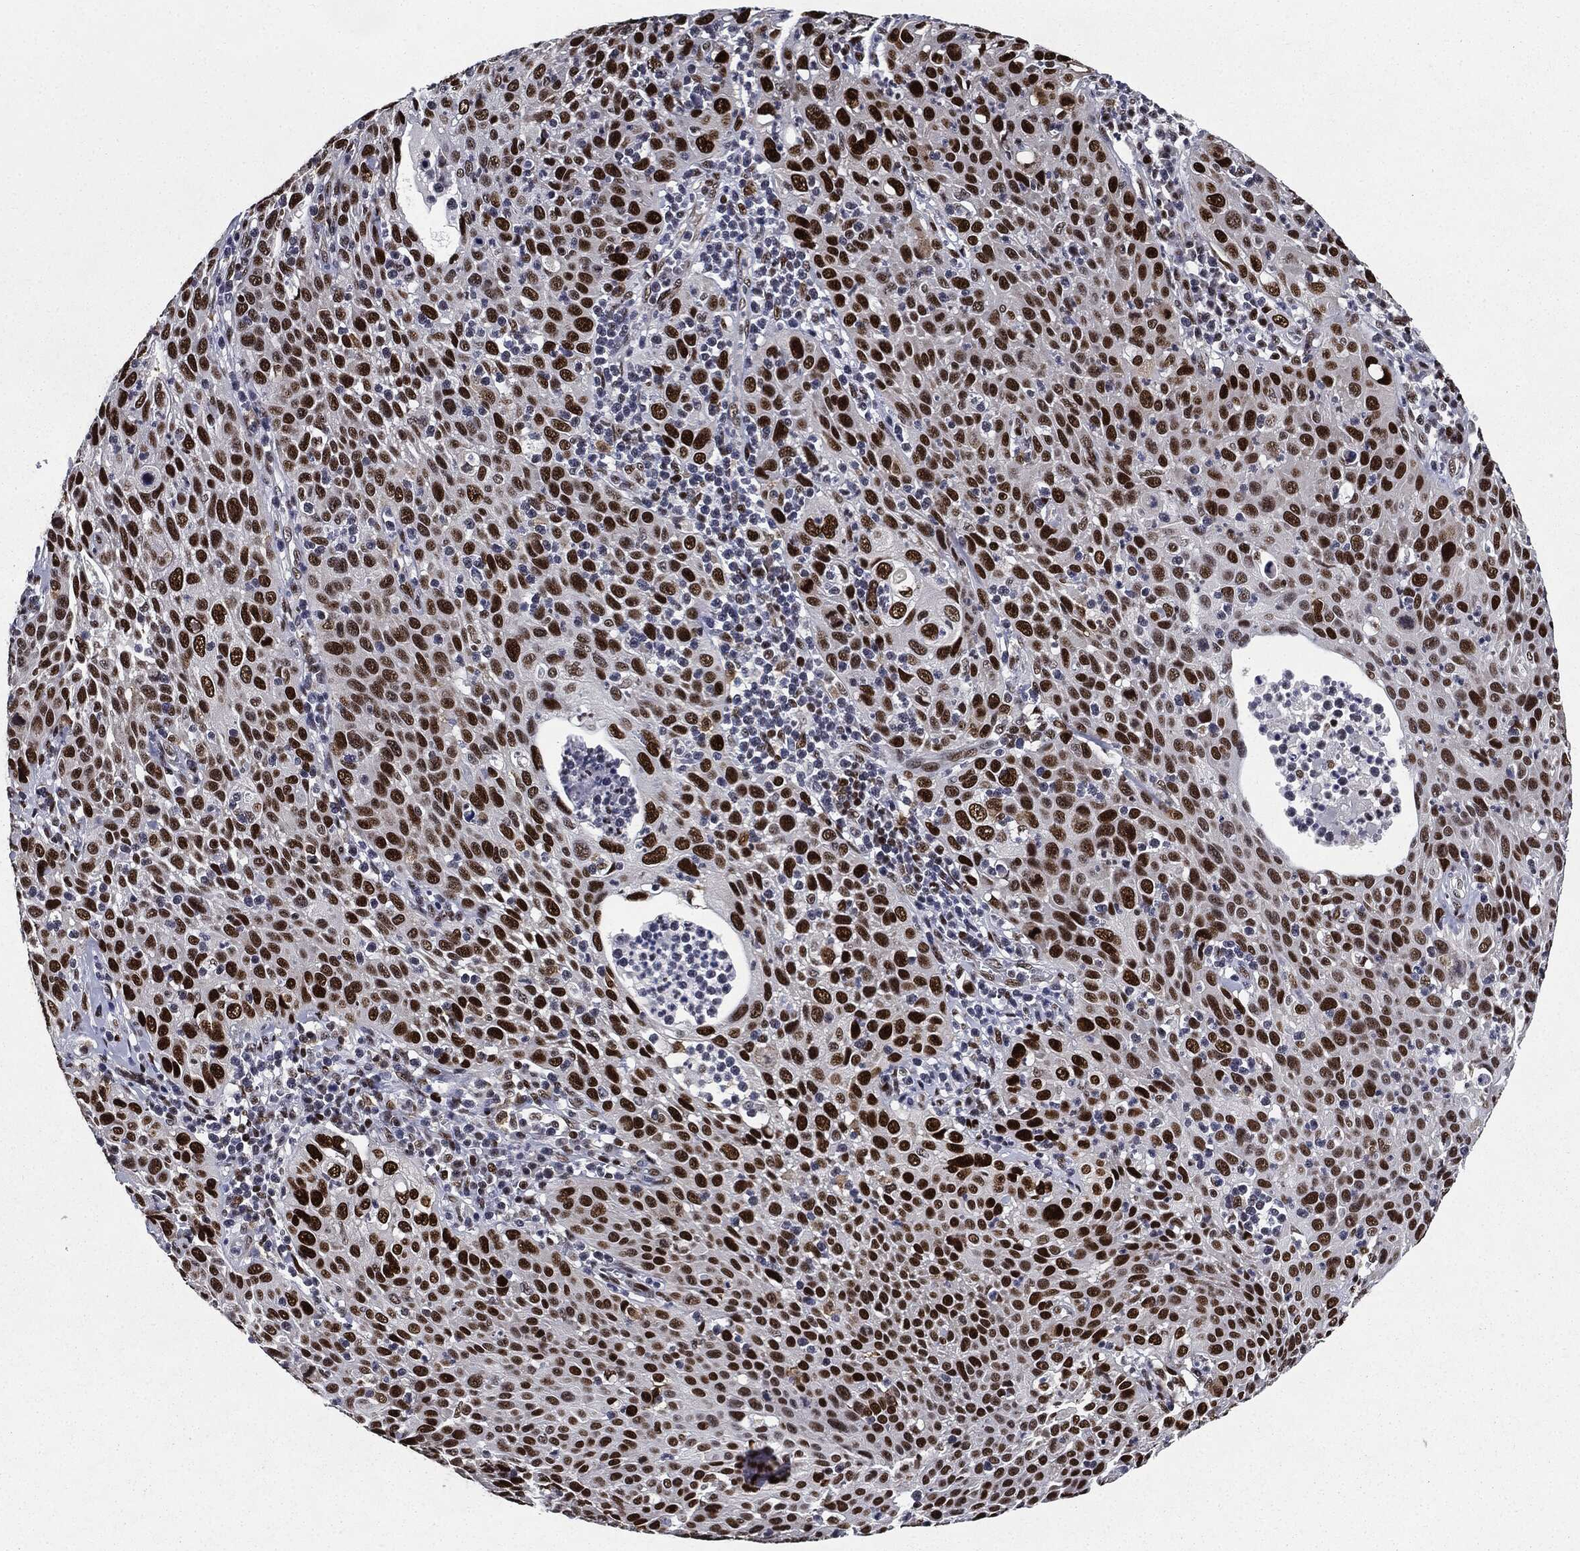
{"staining": {"intensity": "strong", "quantity": "25%-75%", "location": "nuclear"}, "tissue": "cervical cancer", "cell_type": "Tumor cells", "image_type": "cancer", "snomed": [{"axis": "morphology", "description": "Squamous cell carcinoma, NOS"}, {"axis": "topography", "description": "Cervix"}], "caption": "The photomicrograph displays immunohistochemical staining of squamous cell carcinoma (cervical). There is strong nuclear positivity is seen in approximately 25%-75% of tumor cells.", "gene": "JUN", "patient": {"sex": "female", "age": 26}}